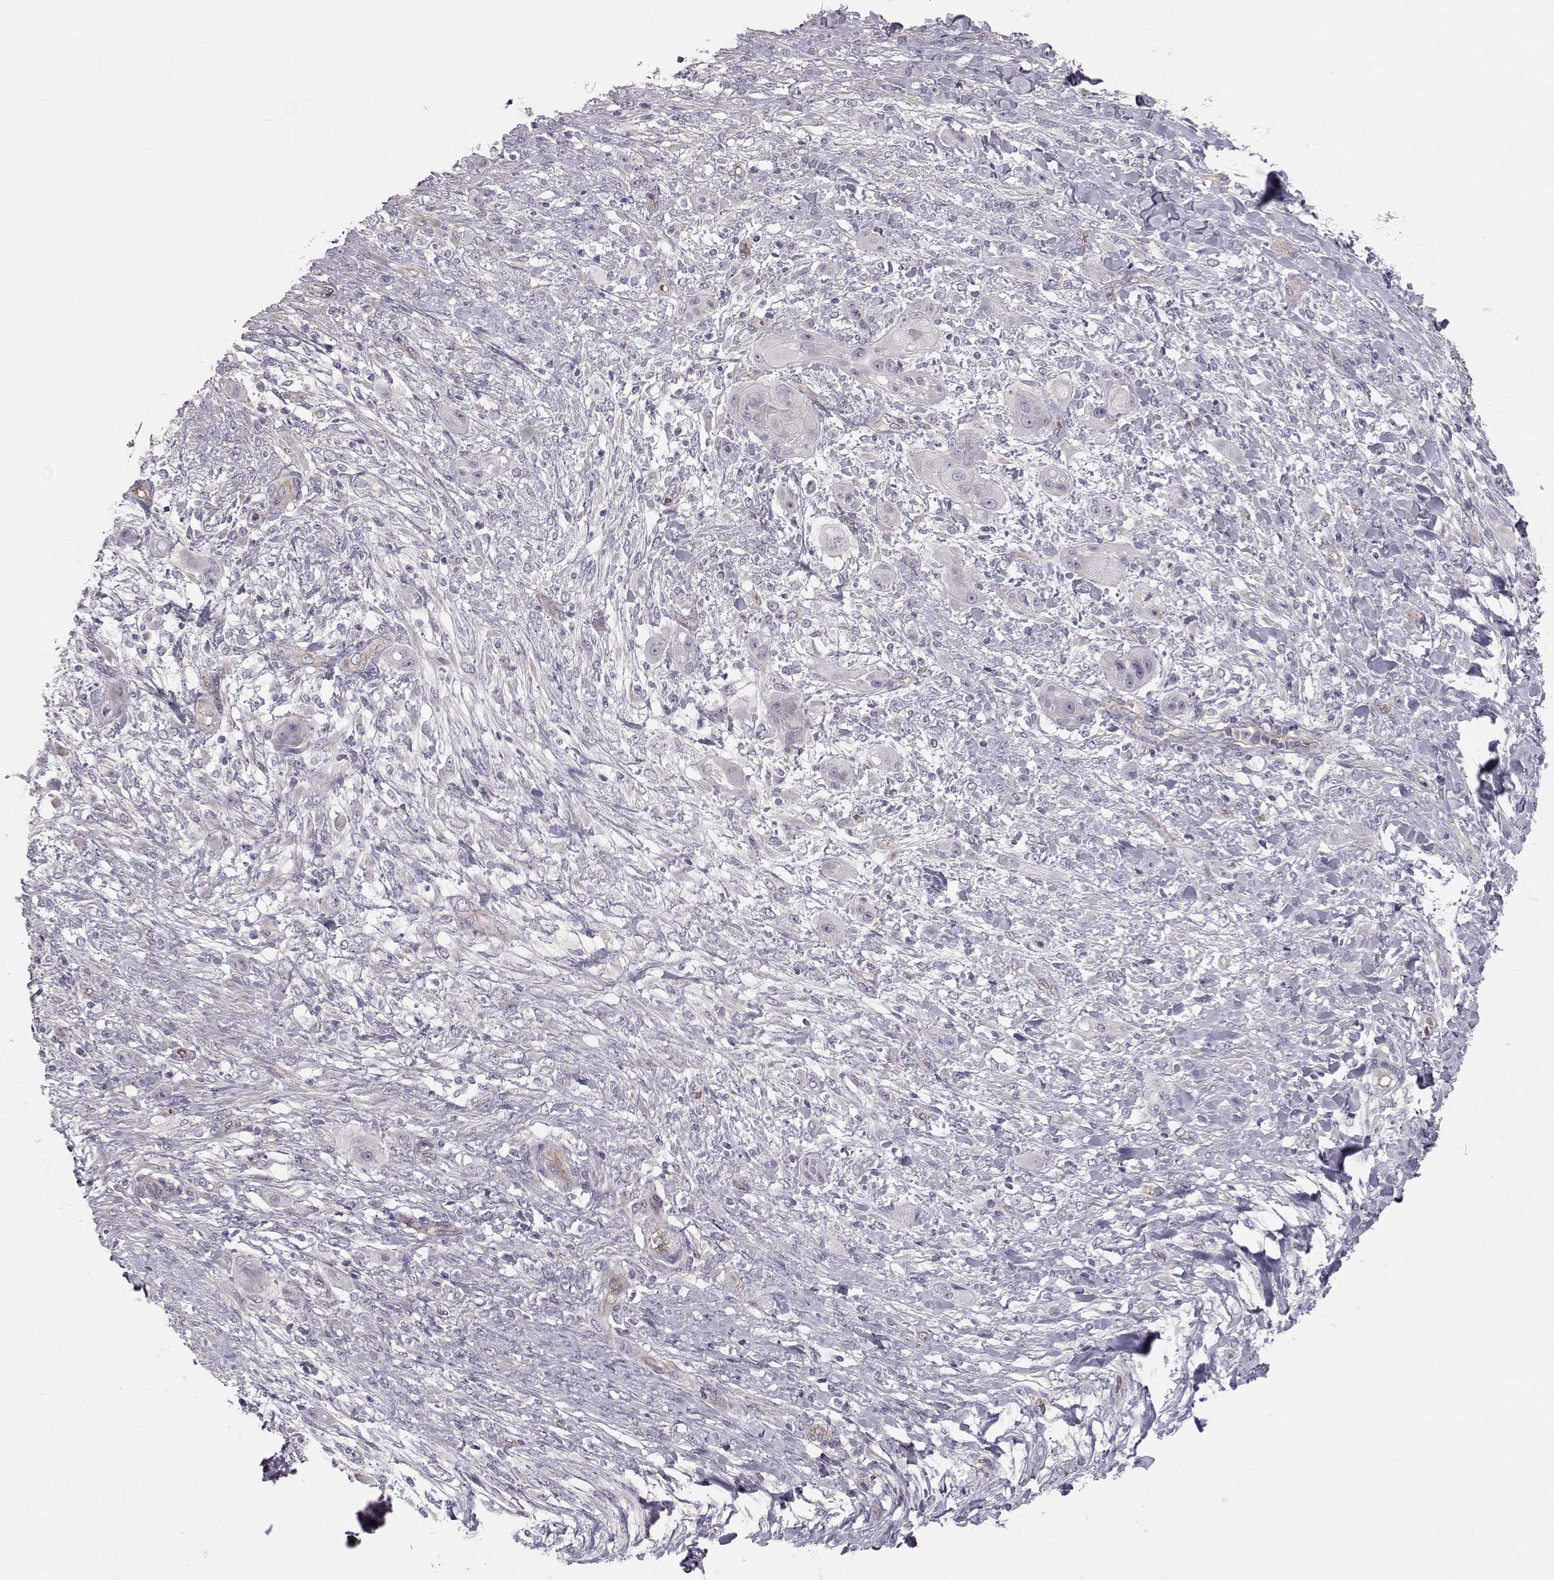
{"staining": {"intensity": "negative", "quantity": "none", "location": "none"}, "tissue": "skin cancer", "cell_type": "Tumor cells", "image_type": "cancer", "snomed": [{"axis": "morphology", "description": "Squamous cell carcinoma, NOS"}, {"axis": "topography", "description": "Skin"}], "caption": "Micrograph shows no significant protein staining in tumor cells of skin squamous cell carcinoma.", "gene": "QPCT", "patient": {"sex": "male", "age": 62}}